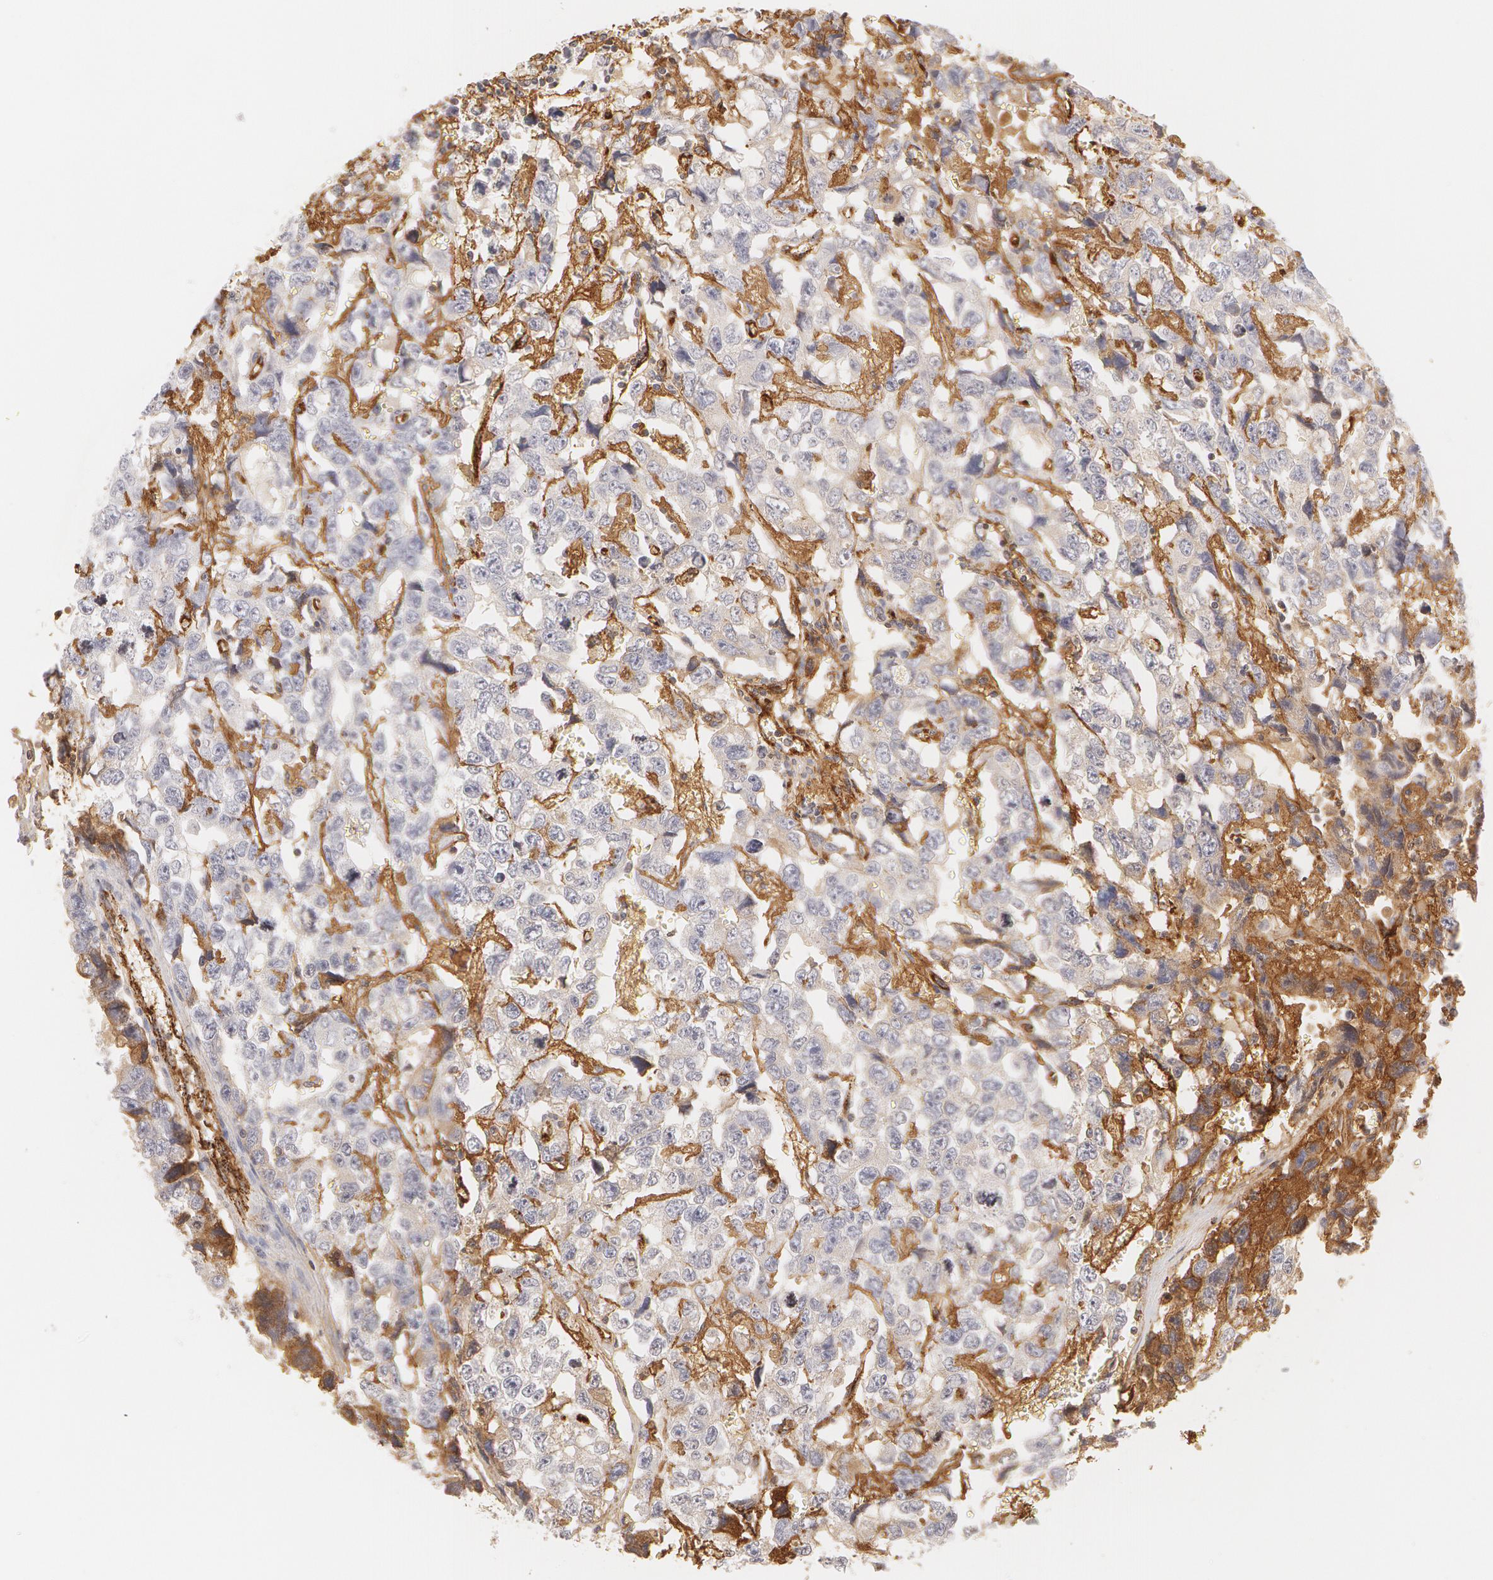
{"staining": {"intensity": "negative", "quantity": "none", "location": "none"}, "tissue": "testis cancer", "cell_type": "Tumor cells", "image_type": "cancer", "snomed": [{"axis": "morphology", "description": "Carcinoma, Embryonal, NOS"}, {"axis": "topography", "description": "Testis"}], "caption": "High magnification brightfield microscopy of embryonal carcinoma (testis) stained with DAB (brown) and counterstained with hematoxylin (blue): tumor cells show no significant positivity.", "gene": "VWF", "patient": {"sex": "male", "age": 31}}